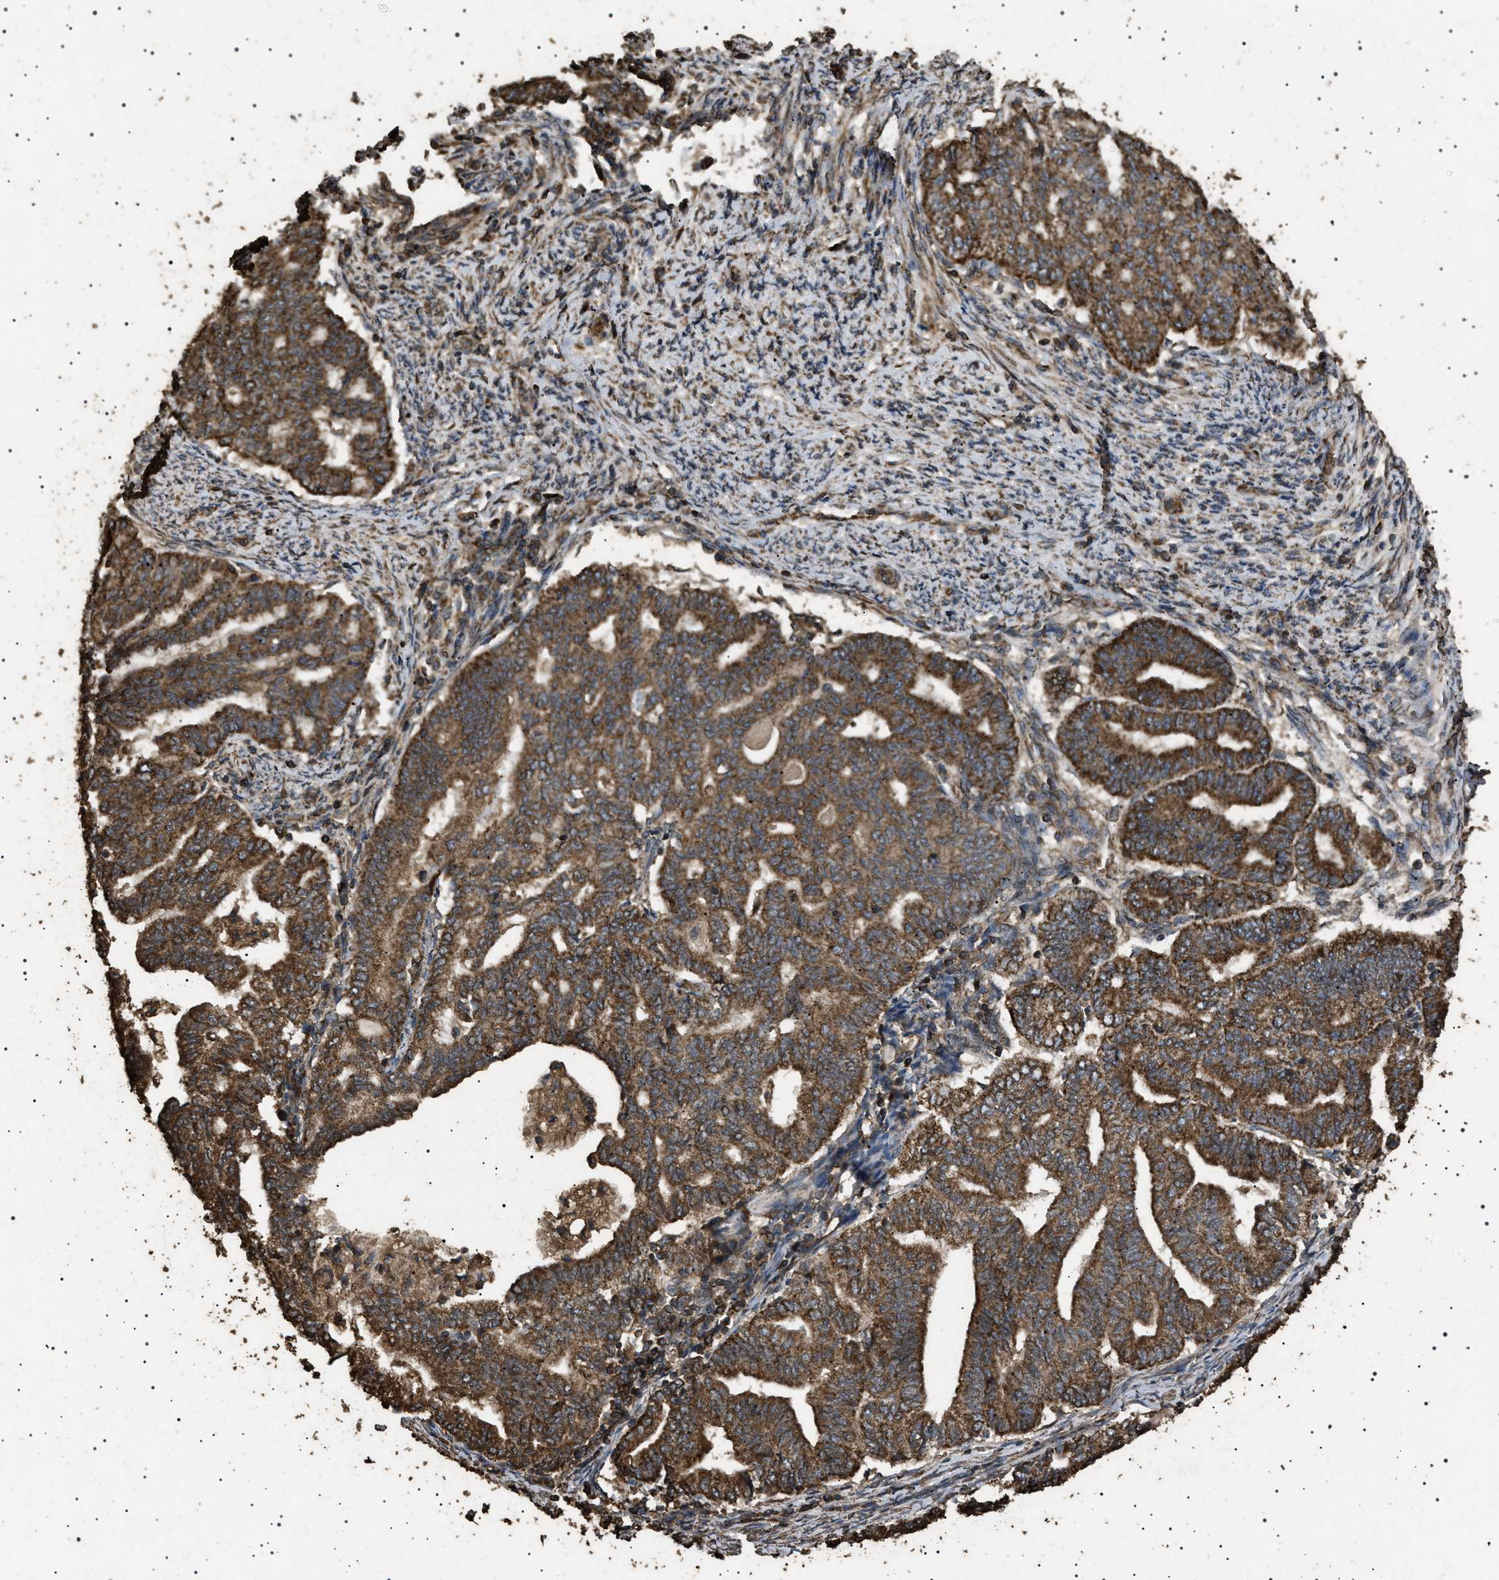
{"staining": {"intensity": "strong", "quantity": ">75%", "location": "cytoplasmic/membranous"}, "tissue": "endometrial cancer", "cell_type": "Tumor cells", "image_type": "cancer", "snomed": [{"axis": "morphology", "description": "Adenocarcinoma, NOS"}, {"axis": "topography", "description": "Endometrium"}], "caption": "Tumor cells reveal high levels of strong cytoplasmic/membranous positivity in approximately >75% of cells in human adenocarcinoma (endometrial).", "gene": "CYRIA", "patient": {"sex": "female", "age": 79}}